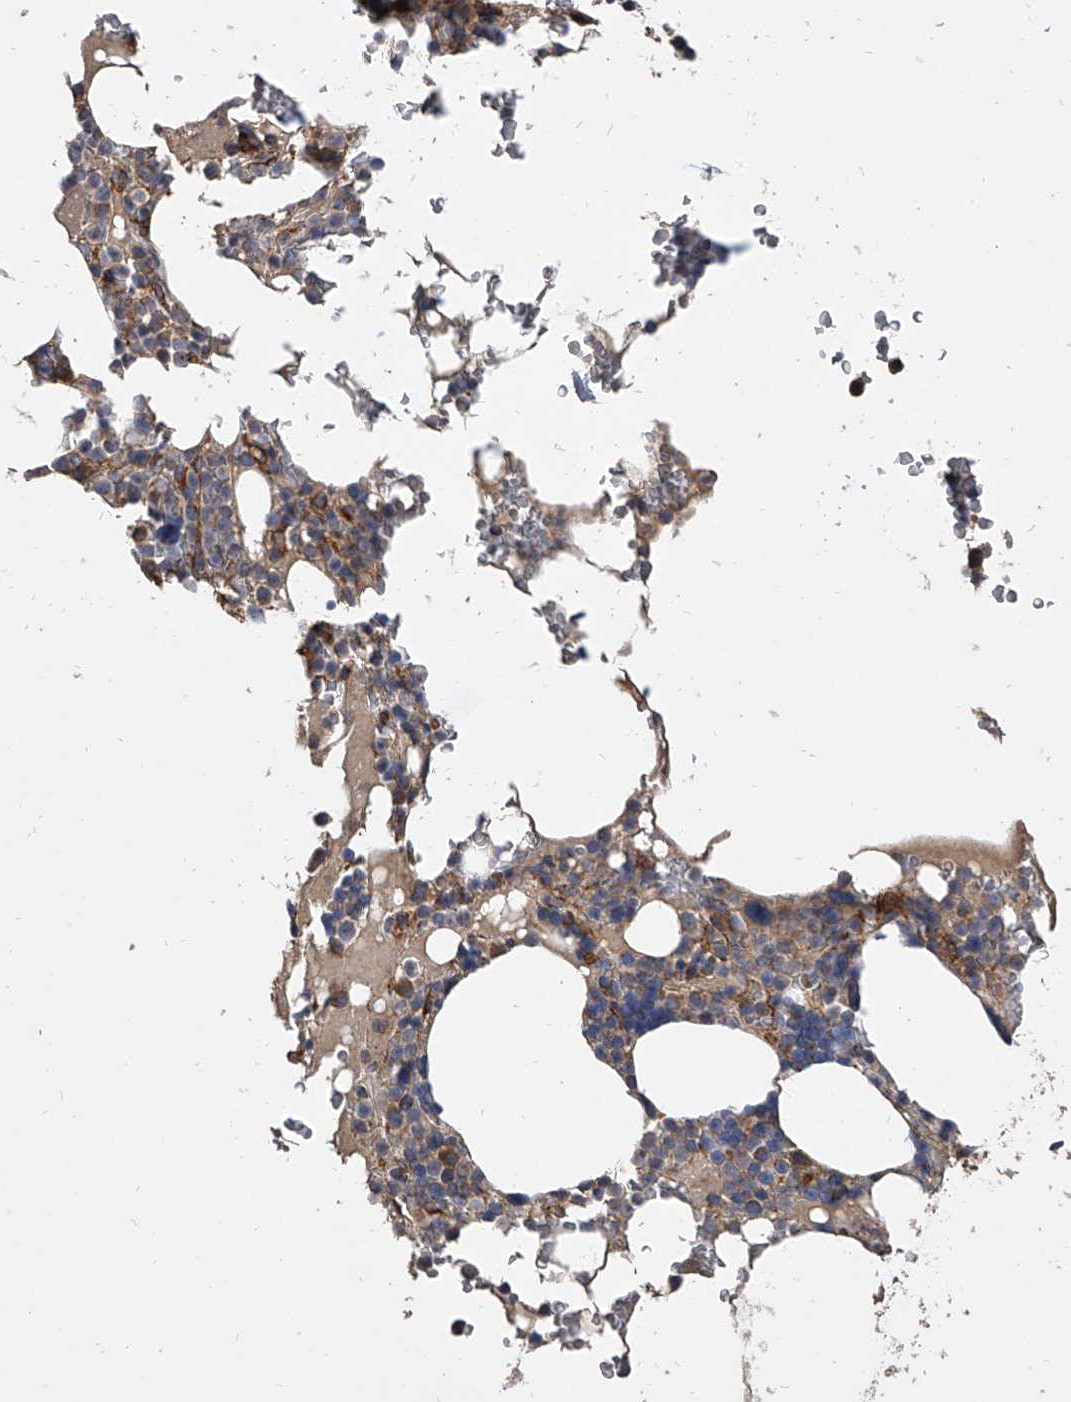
{"staining": {"intensity": "moderate", "quantity": ">75%", "location": "cytoplasmic/membranous"}, "tissue": "bone marrow", "cell_type": "Hematopoietic cells", "image_type": "normal", "snomed": [{"axis": "morphology", "description": "Normal tissue, NOS"}, {"axis": "topography", "description": "Bone marrow"}], "caption": "Bone marrow was stained to show a protein in brown. There is medium levels of moderate cytoplasmic/membranous staining in about >75% of hematopoietic cells.", "gene": "EXOC4", "patient": {"sex": "male", "age": 58}}